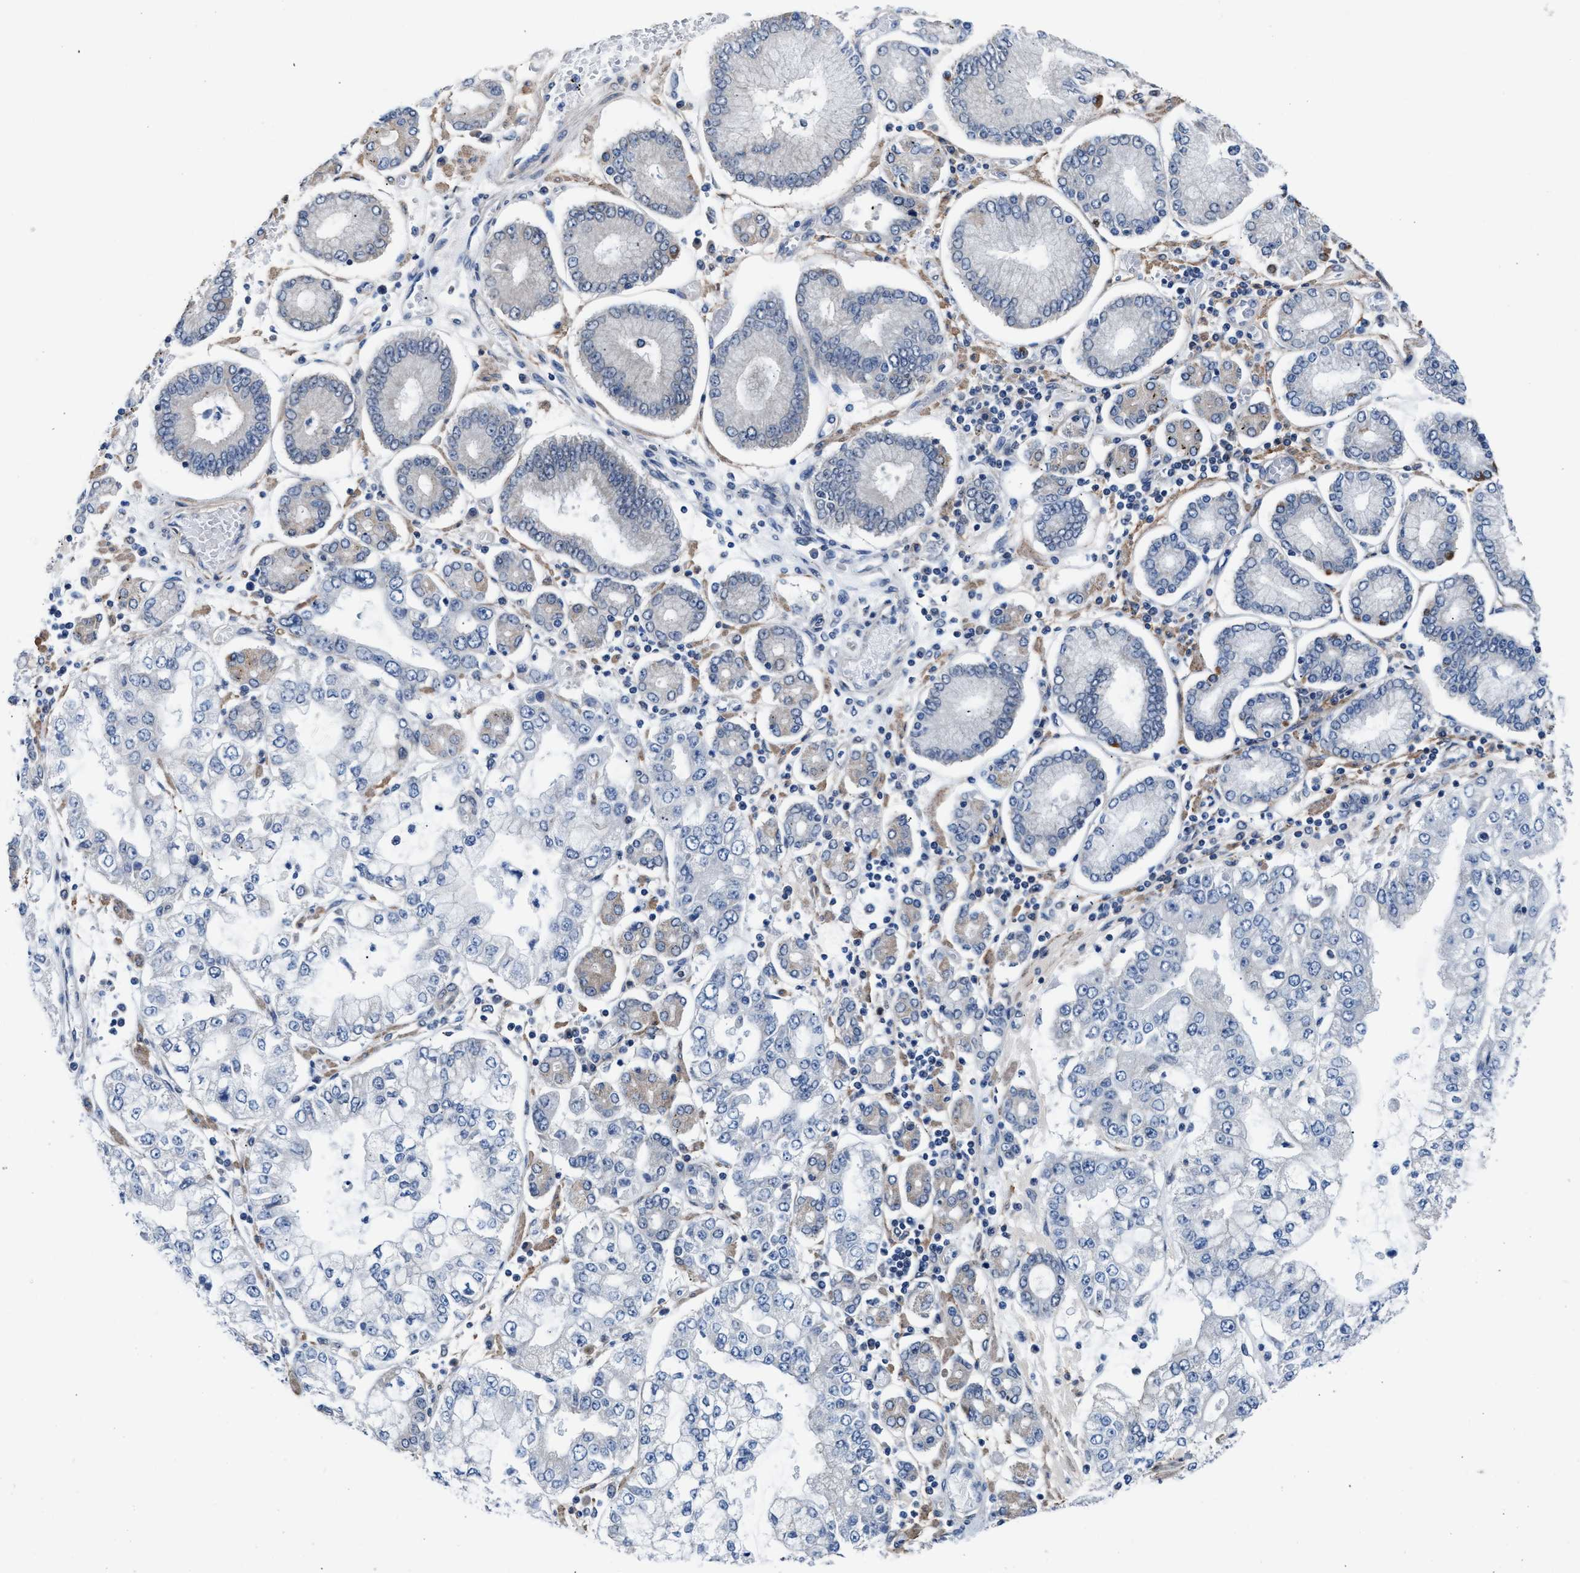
{"staining": {"intensity": "negative", "quantity": "none", "location": "none"}, "tissue": "stomach cancer", "cell_type": "Tumor cells", "image_type": "cancer", "snomed": [{"axis": "morphology", "description": "Adenocarcinoma, NOS"}, {"axis": "topography", "description": "Stomach"}], "caption": "Adenocarcinoma (stomach) was stained to show a protein in brown. There is no significant expression in tumor cells. The staining was performed using DAB to visualize the protein expression in brown, while the nuclei were stained in blue with hematoxylin (Magnification: 20x).", "gene": "MYH3", "patient": {"sex": "male", "age": 76}}